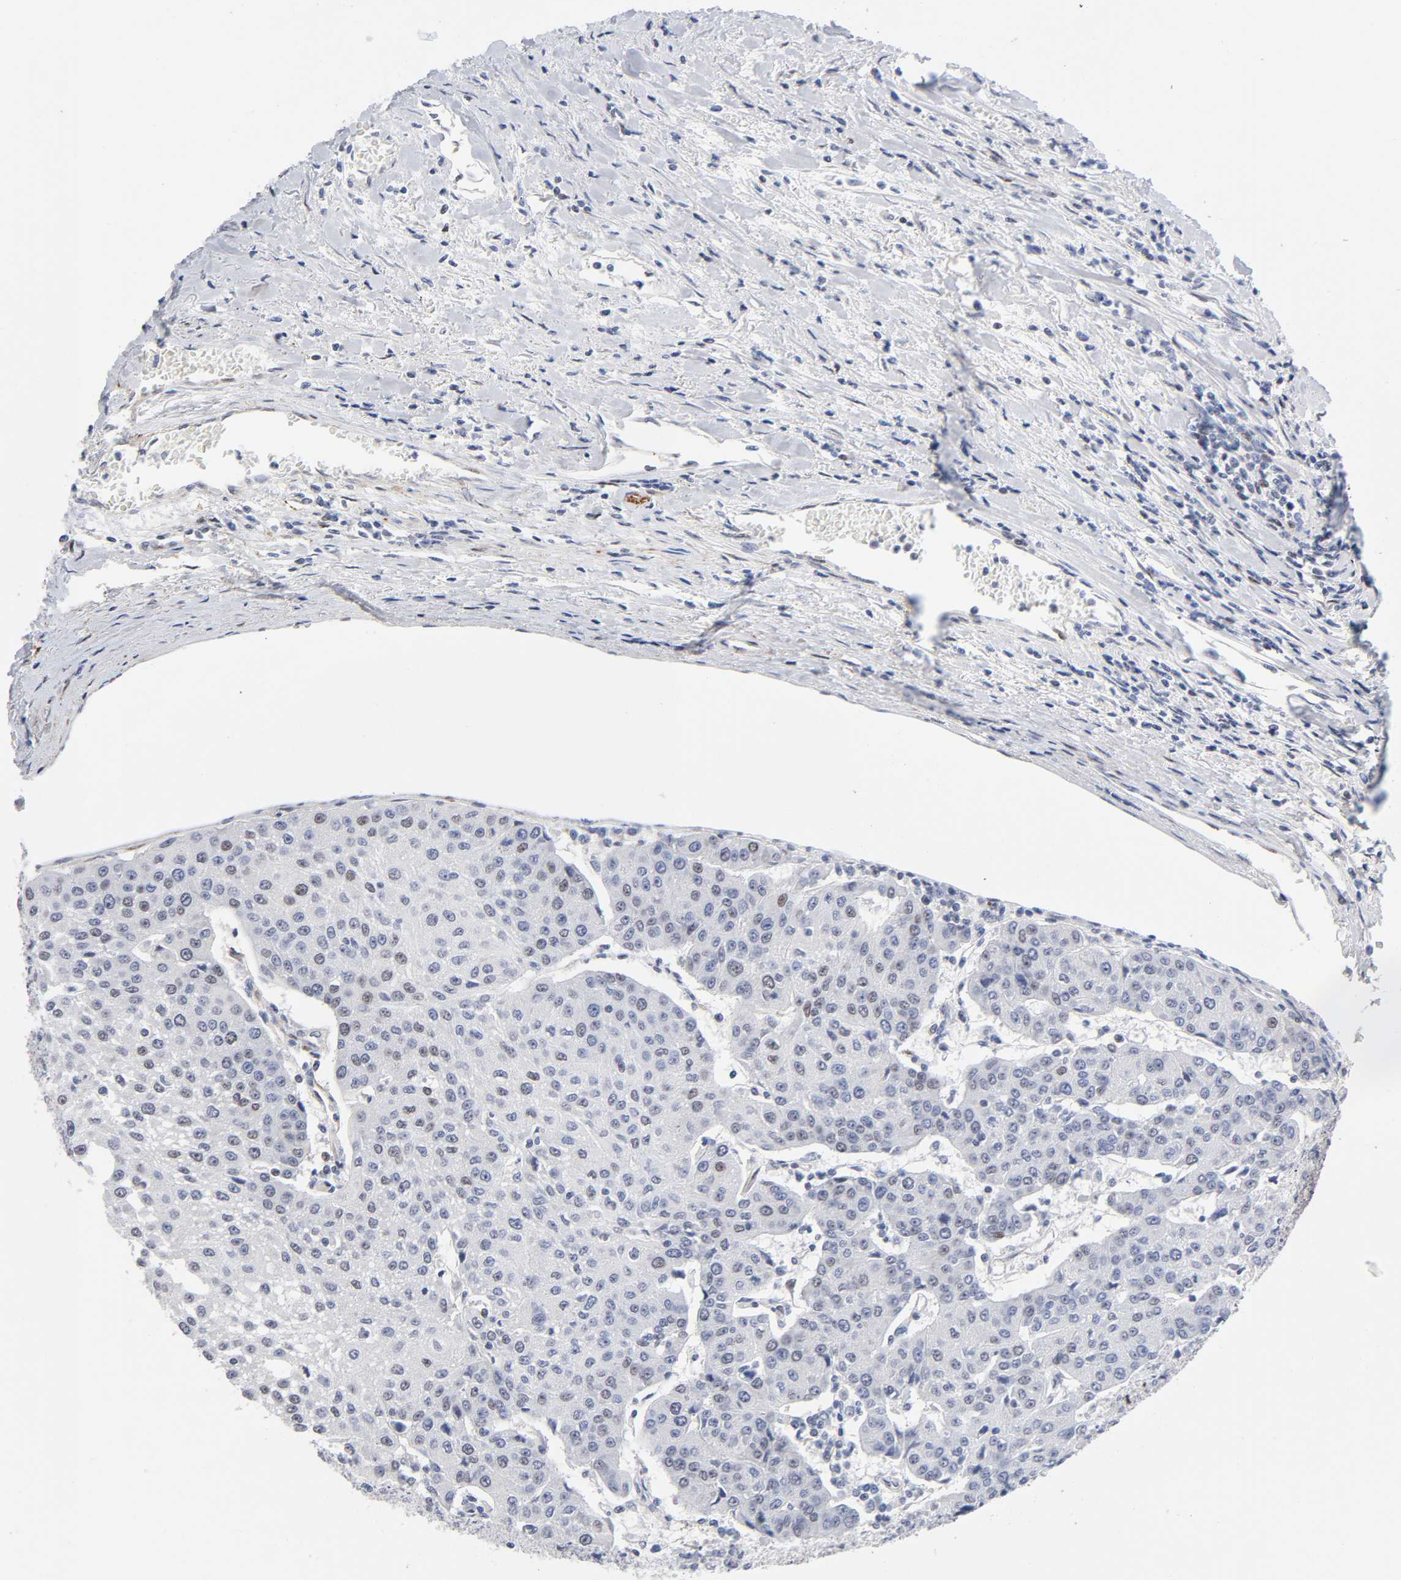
{"staining": {"intensity": "negative", "quantity": "none", "location": "none"}, "tissue": "urothelial cancer", "cell_type": "Tumor cells", "image_type": "cancer", "snomed": [{"axis": "morphology", "description": "Urothelial carcinoma, High grade"}, {"axis": "topography", "description": "Urinary bladder"}], "caption": "An immunohistochemistry (IHC) image of urothelial carcinoma (high-grade) is shown. There is no staining in tumor cells of urothelial carcinoma (high-grade).", "gene": "STK38", "patient": {"sex": "female", "age": 85}}